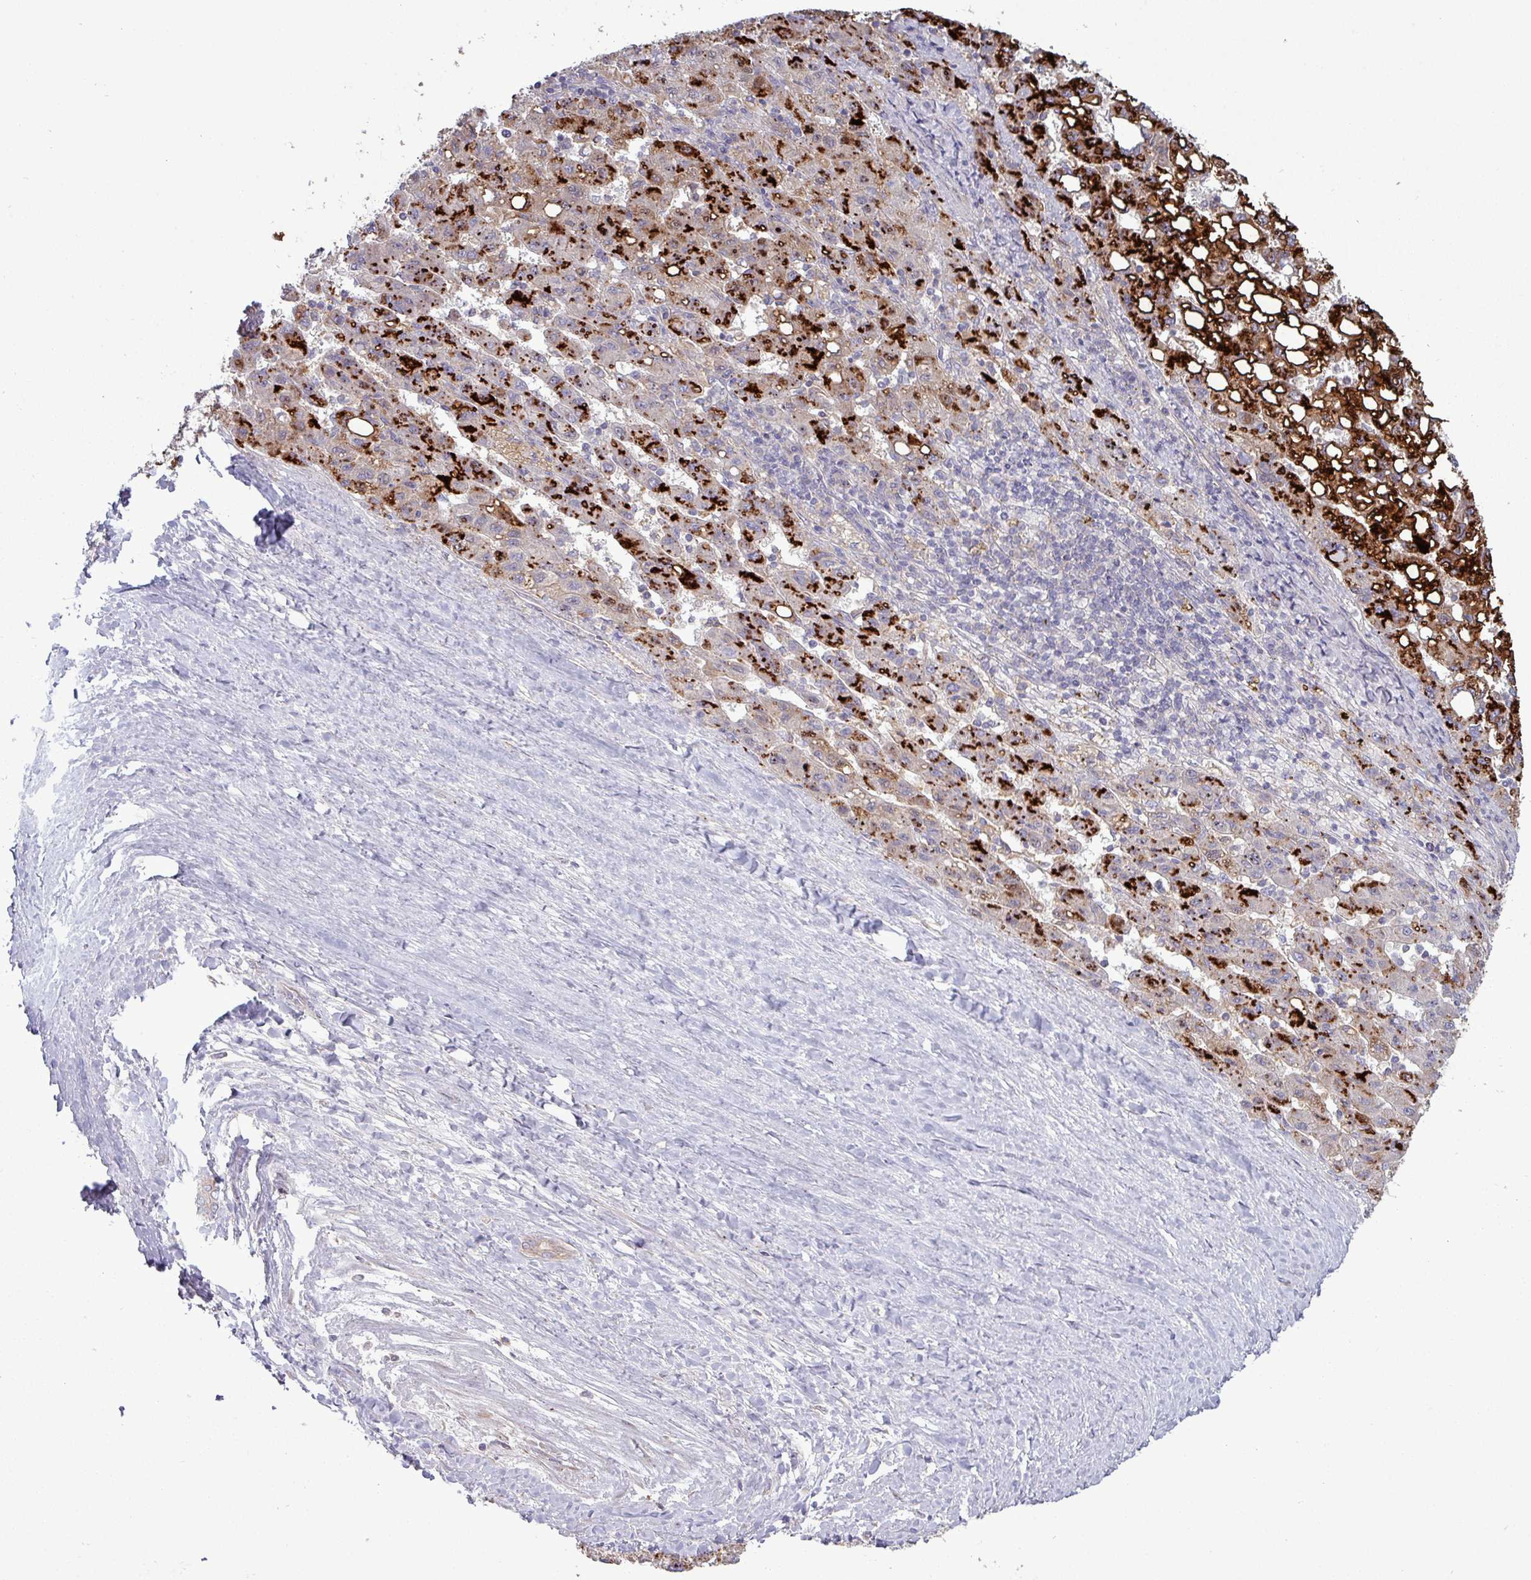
{"staining": {"intensity": "strong", "quantity": "25%-75%", "location": "cytoplasmic/membranous"}, "tissue": "liver cancer", "cell_type": "Tumor cells", "image_type": "cancer", "snomed": [{"axis": "morphology", "description": "Carcinoma, Hepatocellular, NOS"}, {"axis": "topography", "description": "Liver"}], "caption": "Immunohistochemical staining of human liver cancer reveals strong cytoplasmic/membranous protein staining in about 25%-75% of tumor cells.", "gene": "PLIN2", "patient": {"sex": "female", "age": 82}}